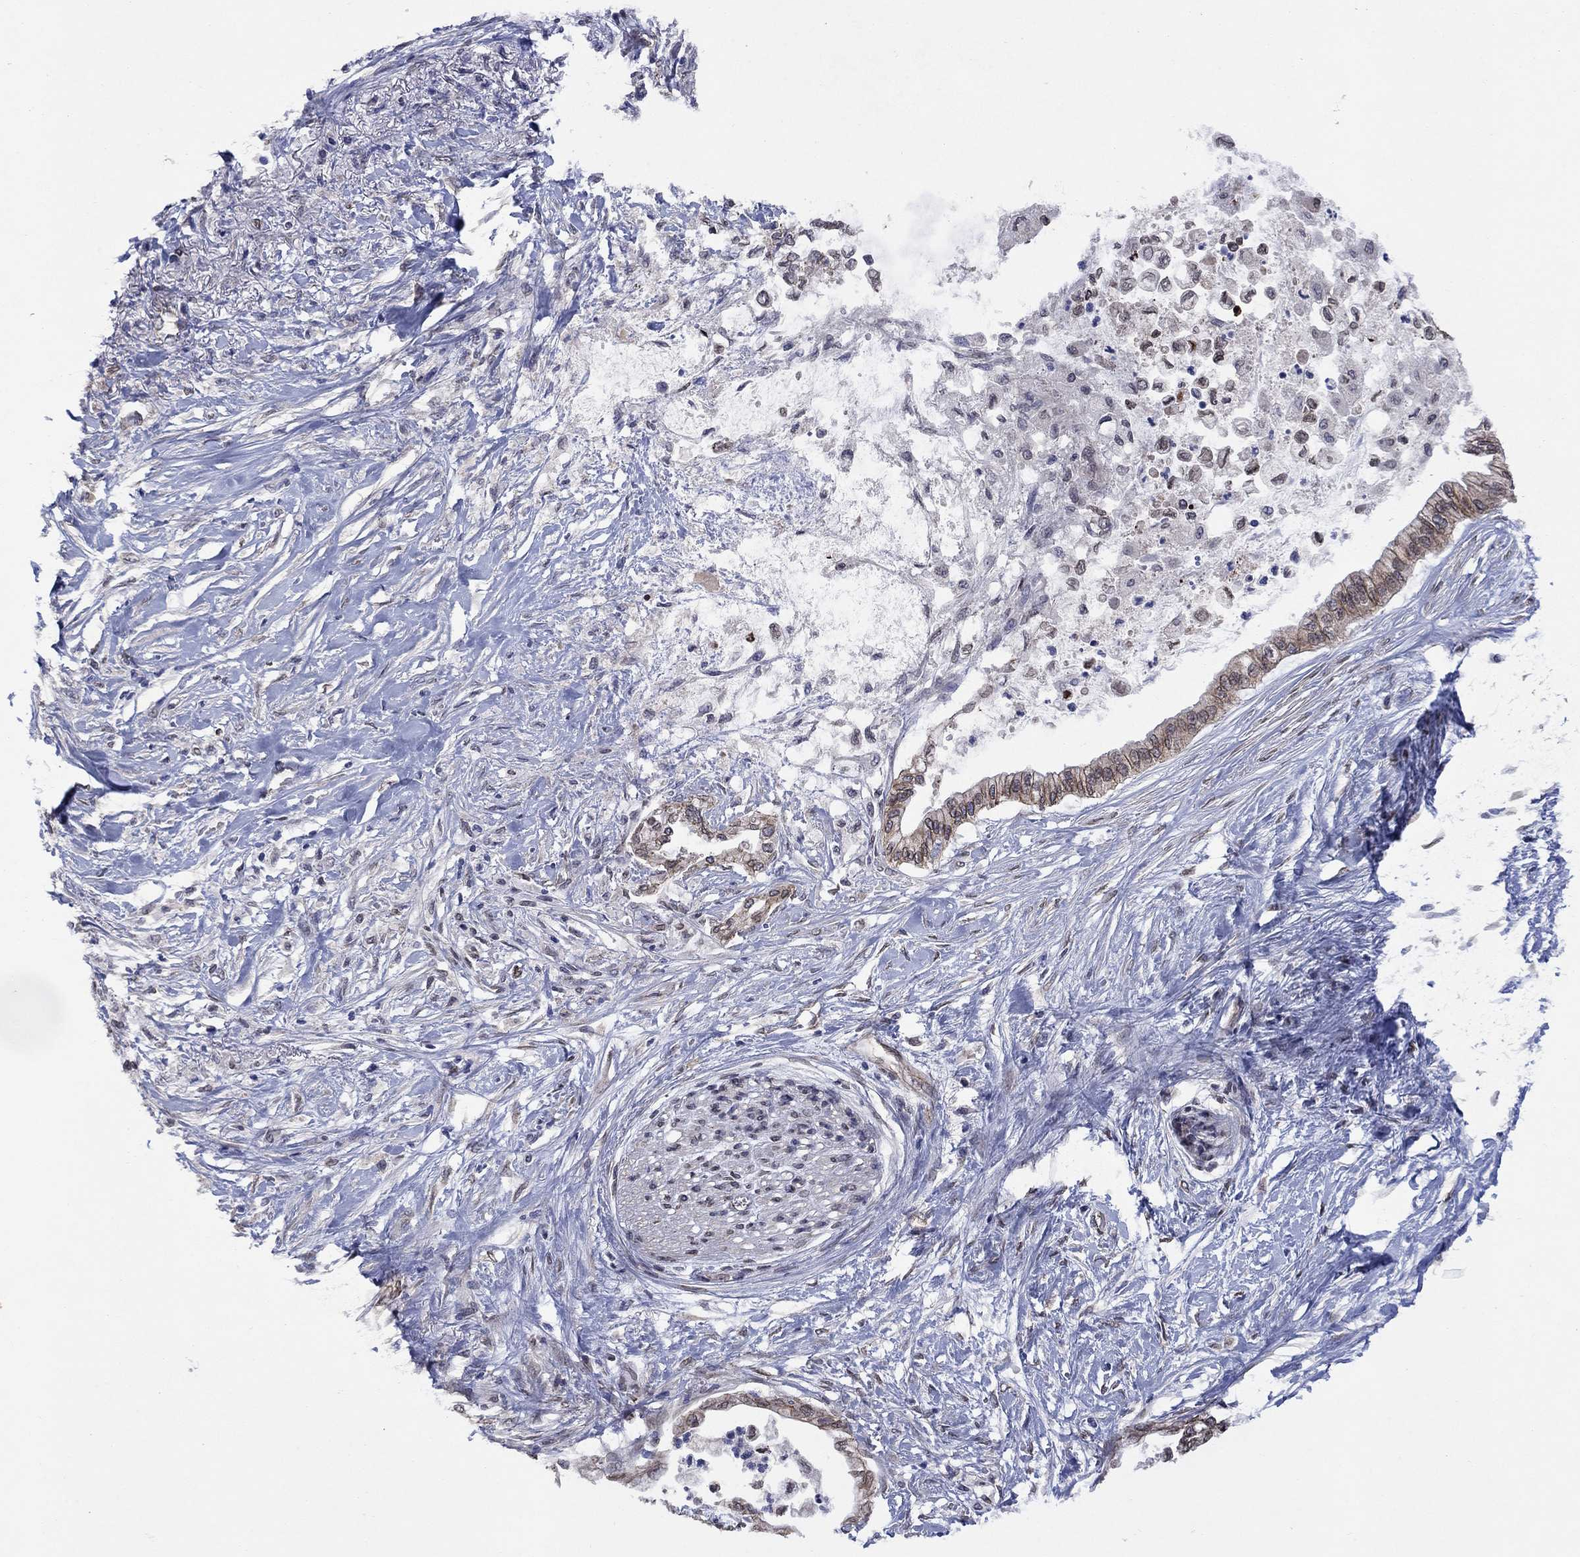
{"staining": {"intensity": "moderate", "quantity": ">75%", "location": "cytoplasmic/membranous"}, "tissue": "pancreatic cancer", "cell_type": "Tumor cells", "image_type": "cancer", "snomed": [{"axis": "morphology", "description": "Normal tissue, NOS"}, {"axis": "morphology", "description": "Adenocarcinoma, NOS"}, {"axis": "topography", "description": "Pancreas"}, {"axis": "topography", "description": "Duodenum"}], "caption": "Human pancreatic cancer (adenocarcinoma) stained with a brown dye demonstrates moderate cytoplasmic/membranous positive positivity in approximately >75% of tumor cells.", "gene": "EMC9", "patient": {"sex": "female", "age": 60}}